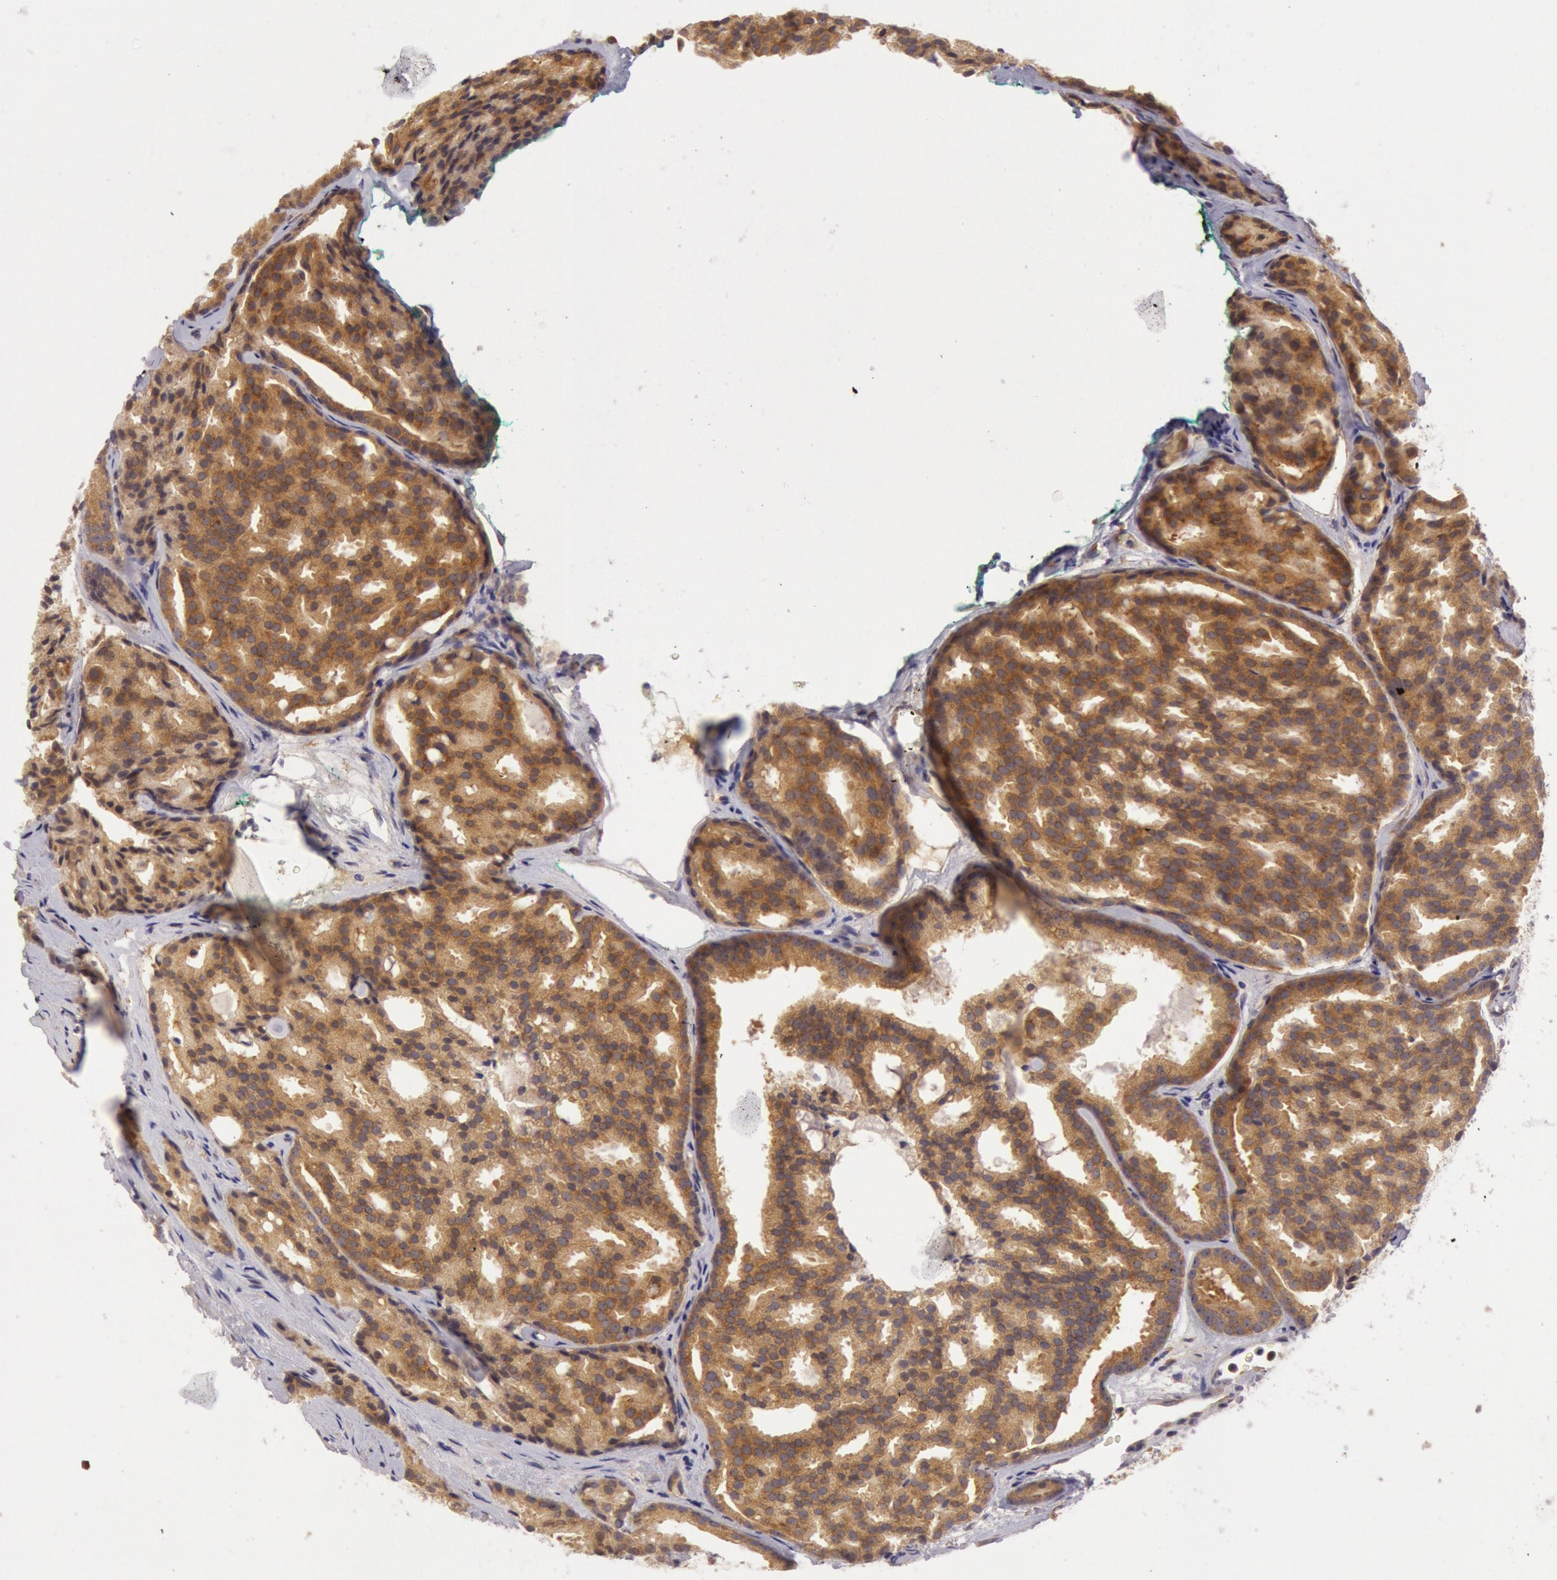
{"staining": {"intensity": "moderate", "quantity": ">75%", "location": "cytoplasmic/membranous"}, "tissue": "prostate cancer", "cell_type": "Tumor cells", "image_type": "cancer", "snomed": [{"axis": "morphology", "description": "Adenocarcinoma, High grade"}, {"axis": "topography", "description": "Prostate"}], "caption": "DAB immunohistochemical staining of human prostate high-grade adenocarcinoma shows moderate cytoplasmic/membranous protein staining in approximately >75% of tumor cells.", "gene": "CHUK", "patient": {"sex": "male", "age": 64}}